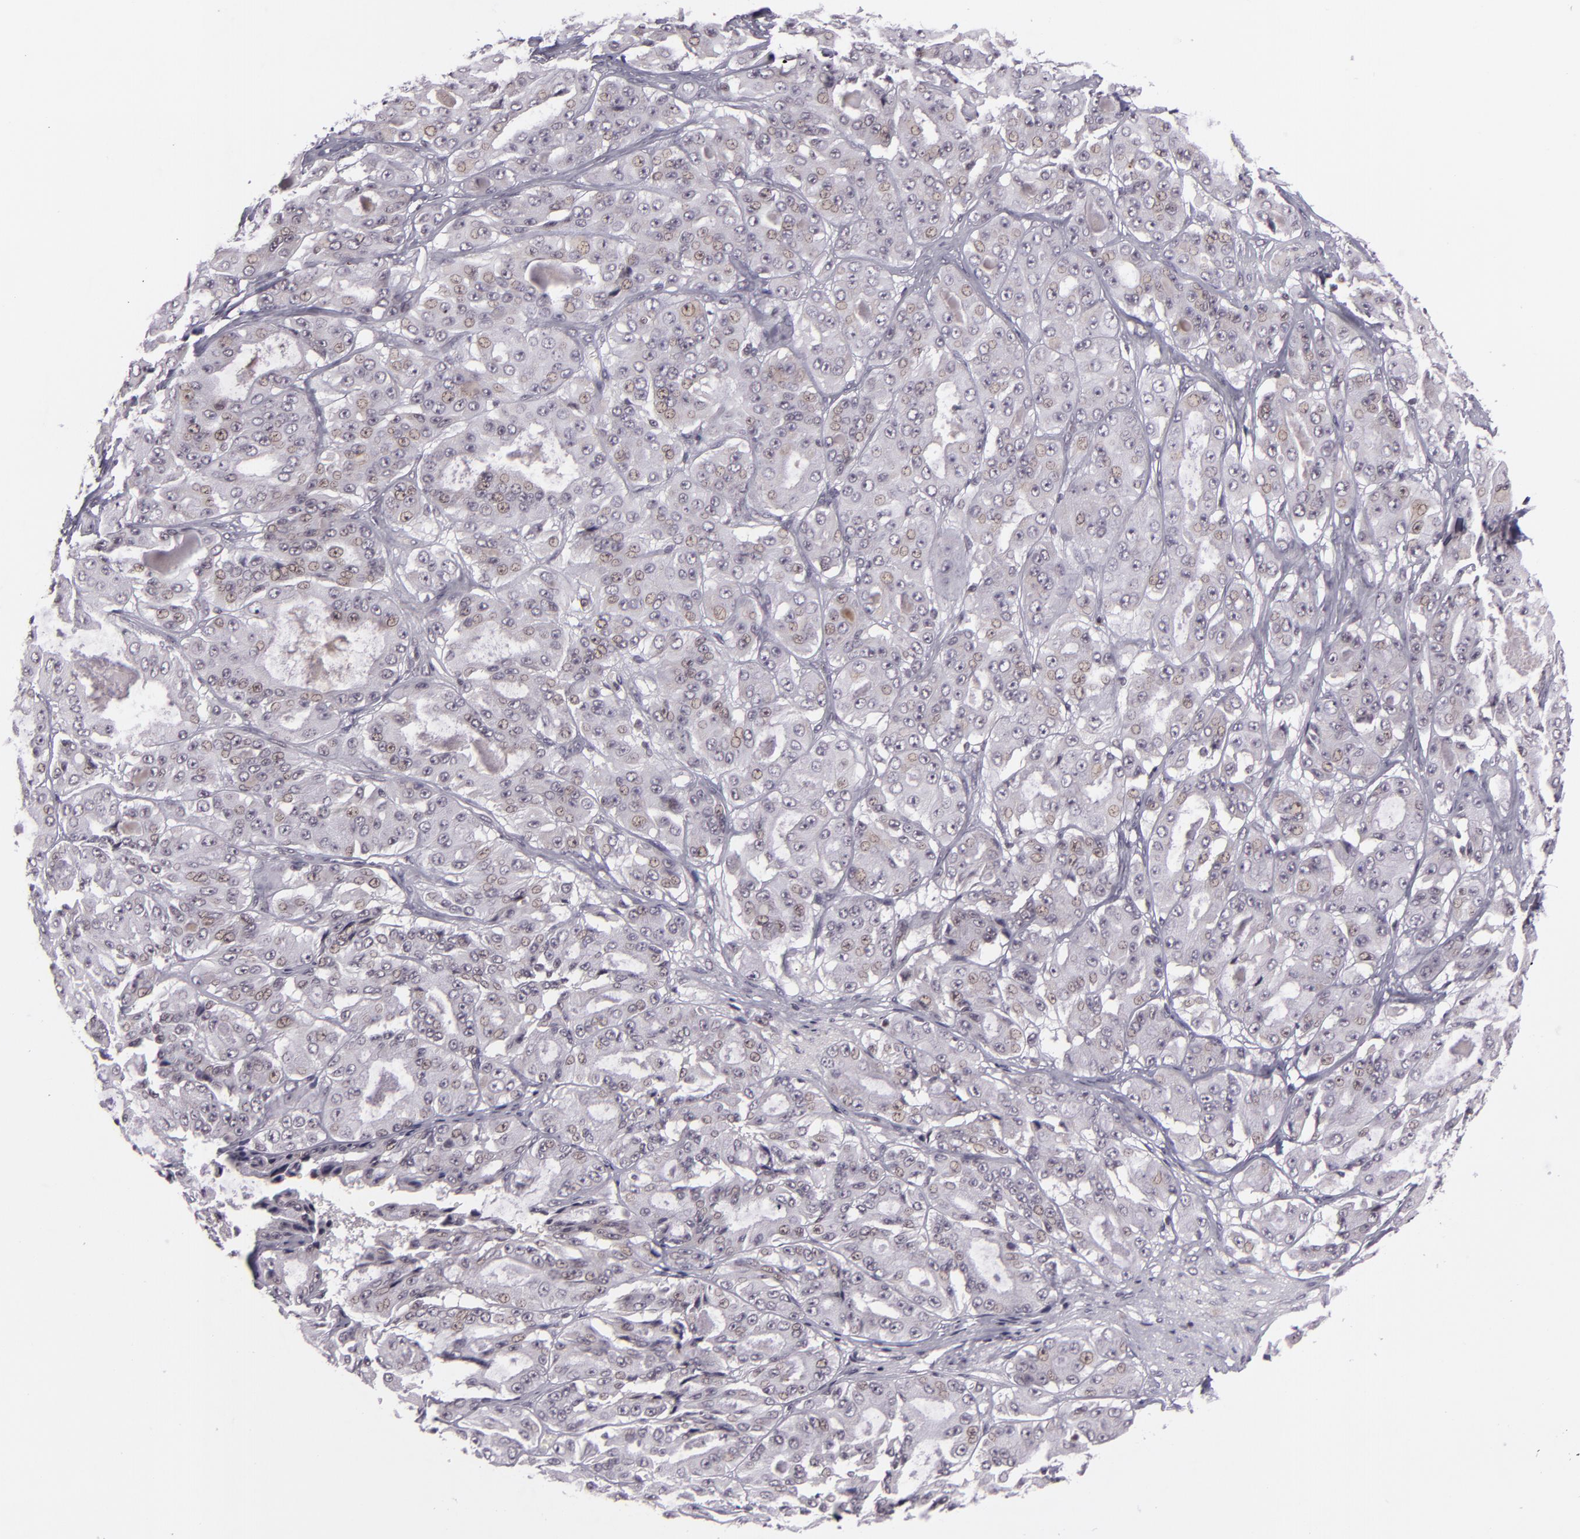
{"staining": {"intensity": "weak", "quantity": "<25%", "location": "nuclear"}, "tissue": "ovarian cancer", "cell_type": "Tumor cells", "image_type": "cancer", "snomed": [{"axis": "morphology", "description": "Carcinoma, endometroid"}, {"axis": "topography", "description": "Ovary"}], "caption": "An image of ovarian cancer stained for a protein shows no brown staining in tumor cells. (DAB IHC with hematoxylin counter stain).", "gene": "ZFX", "patient": {"sex": "female", "age": 61}}